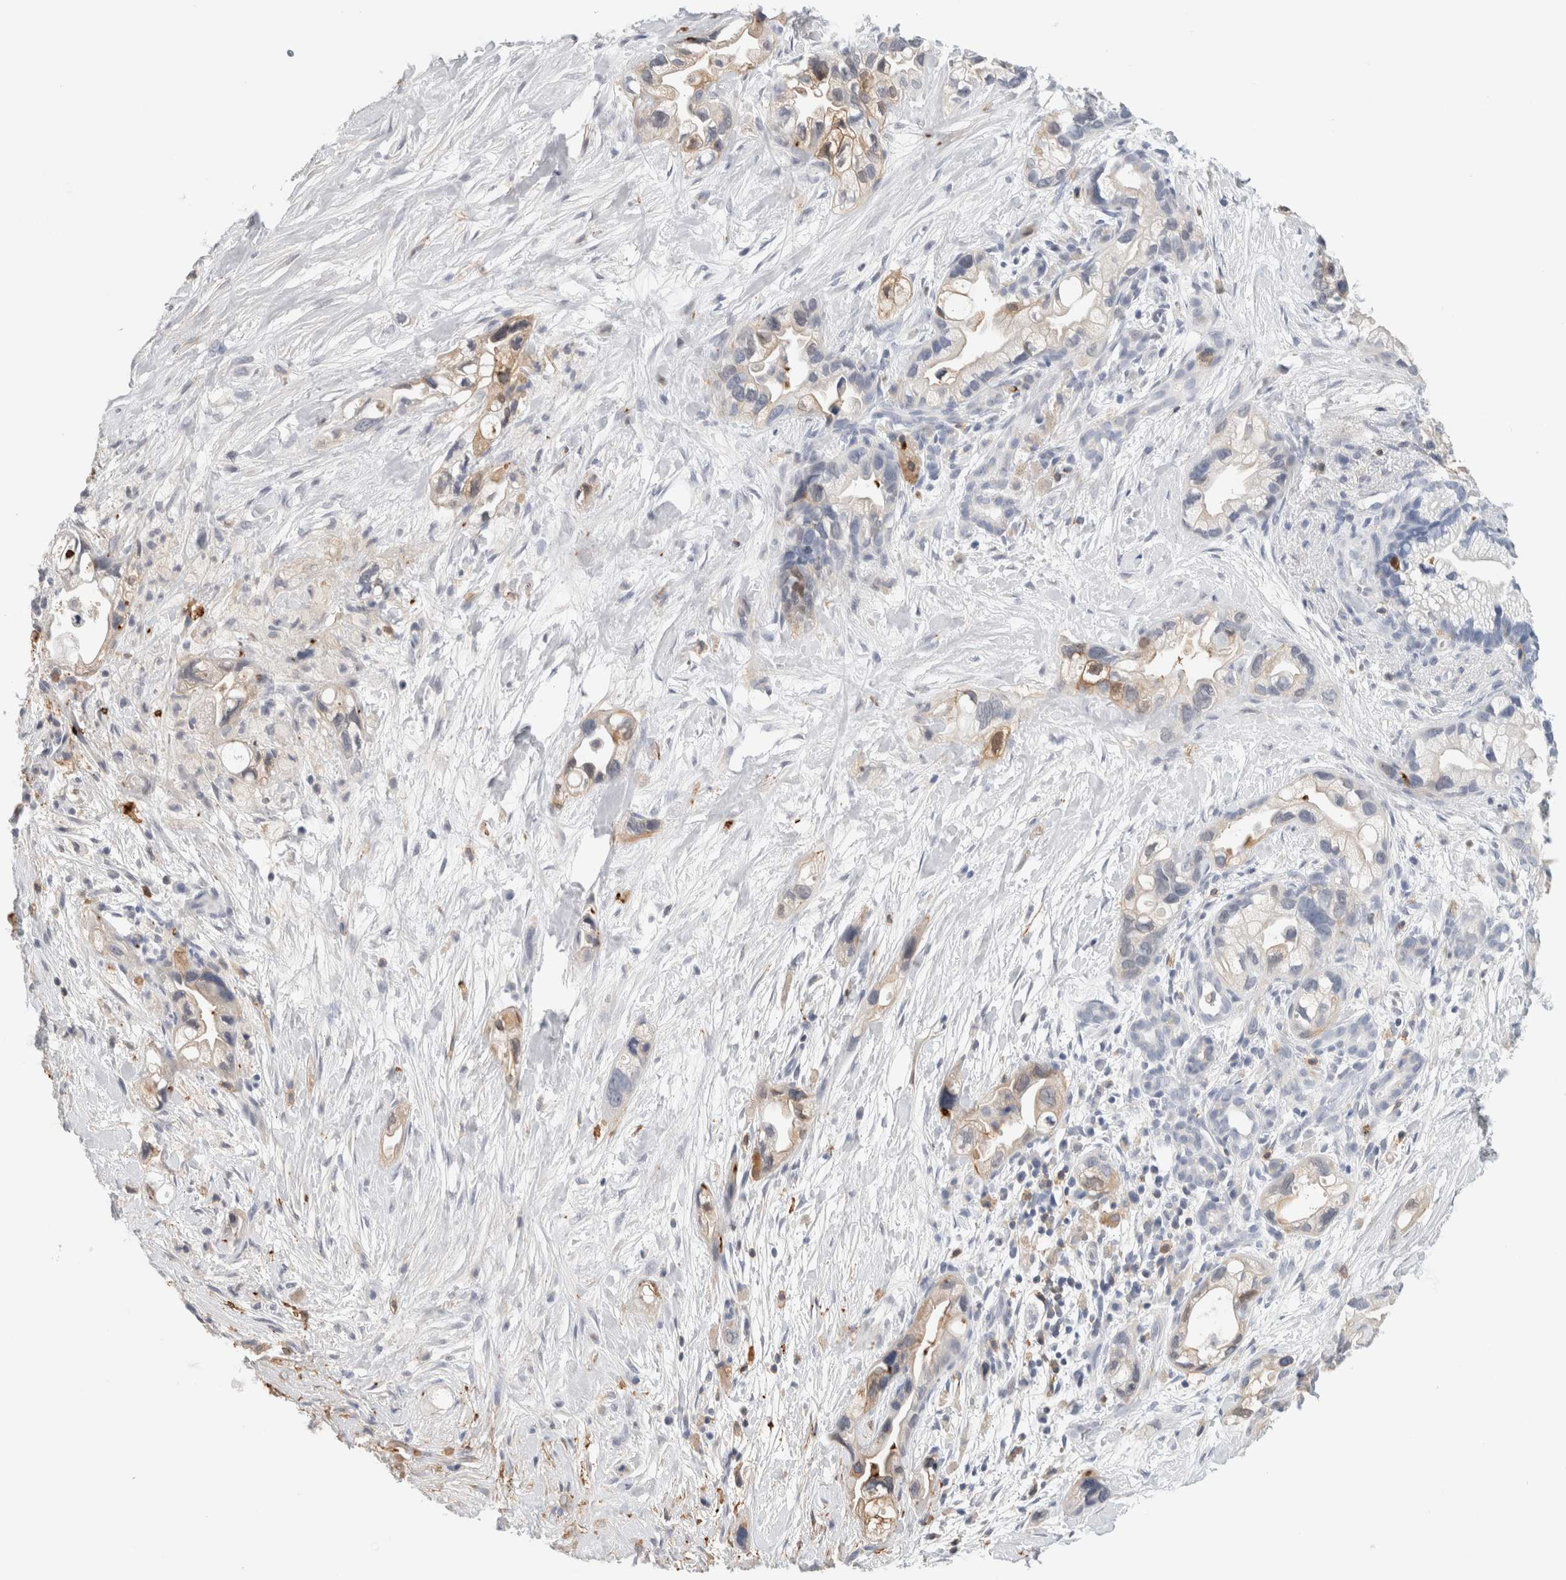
{"staining": {"intensity": "weak", "quantity": "<25%", "location": "cytoplasmic/membranous"}, "tissue": "pancreatic cancer", "cell_type": "Tumor cells", "image_type": "cancer", "snomed": [{"axis": "morphology", "description": "Adenocarcinoma, NOS"}, {"axis": "topography", "description": "Pancreas"}], "caption": "High magnification brightfield microscopy of pancreatic adenocarcinoma stained with DAB (brown) and counterstained with hematoxylin (blue): tumor cells show no significant positivity.", "gene": "P2RY2", "patient": {"sex": "female", "age": 77}}